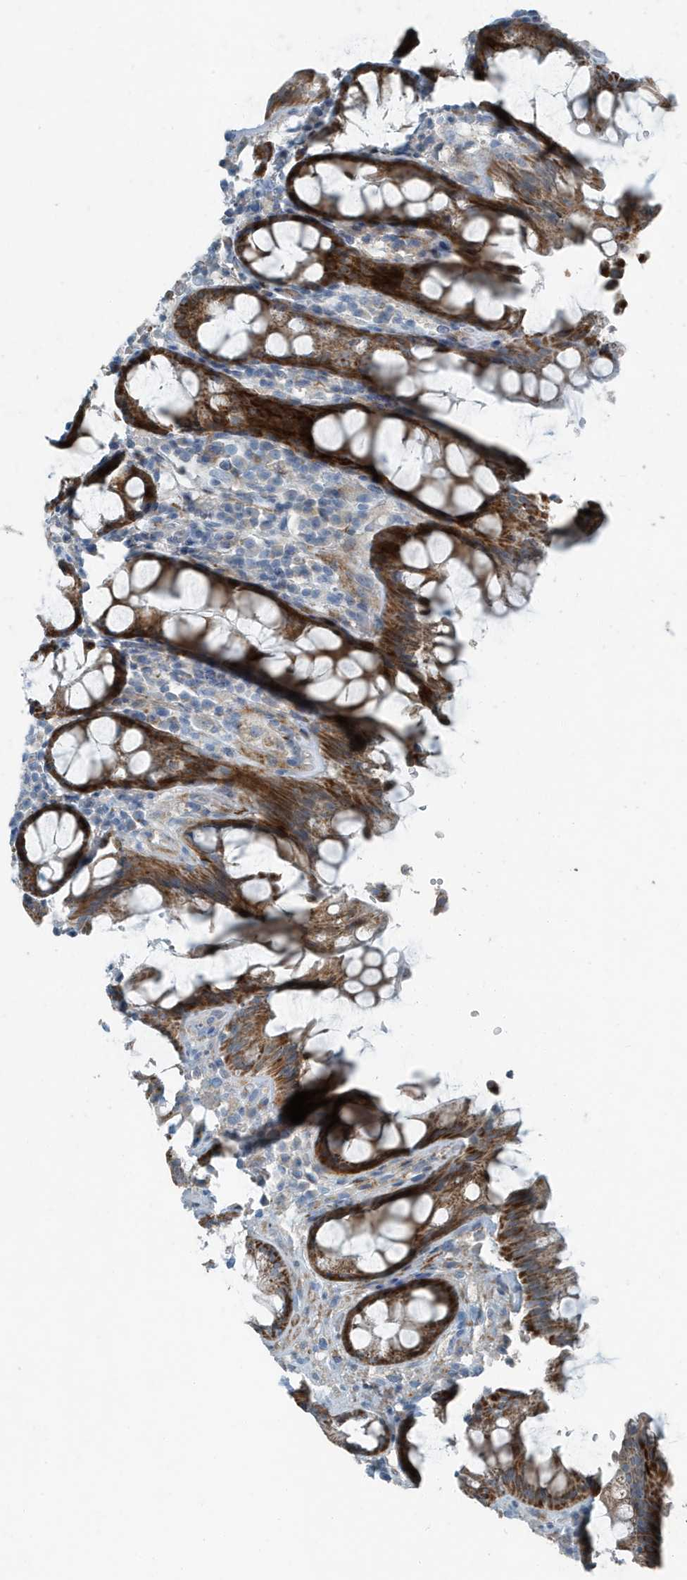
{"staining": {"intensity": "strong", "quantity": ">75%", "location": "cytoplasmic/membranous"}, "tissue": "rectum", "cell_type": "Glandular cells", "image_type": "normal", "snomed": [{"axis": "morphology", "description": "Normal tissue, NOS"}, {"axis": "topography", "description": "Rectum"}], "caption": "Human rectum stained with a brown dye displays strong cytoplasmic/membranous positive staining in about >75% of glandular cells.", "gene": "FAM162A", "patient": {"sex": "male", "age": 64}}